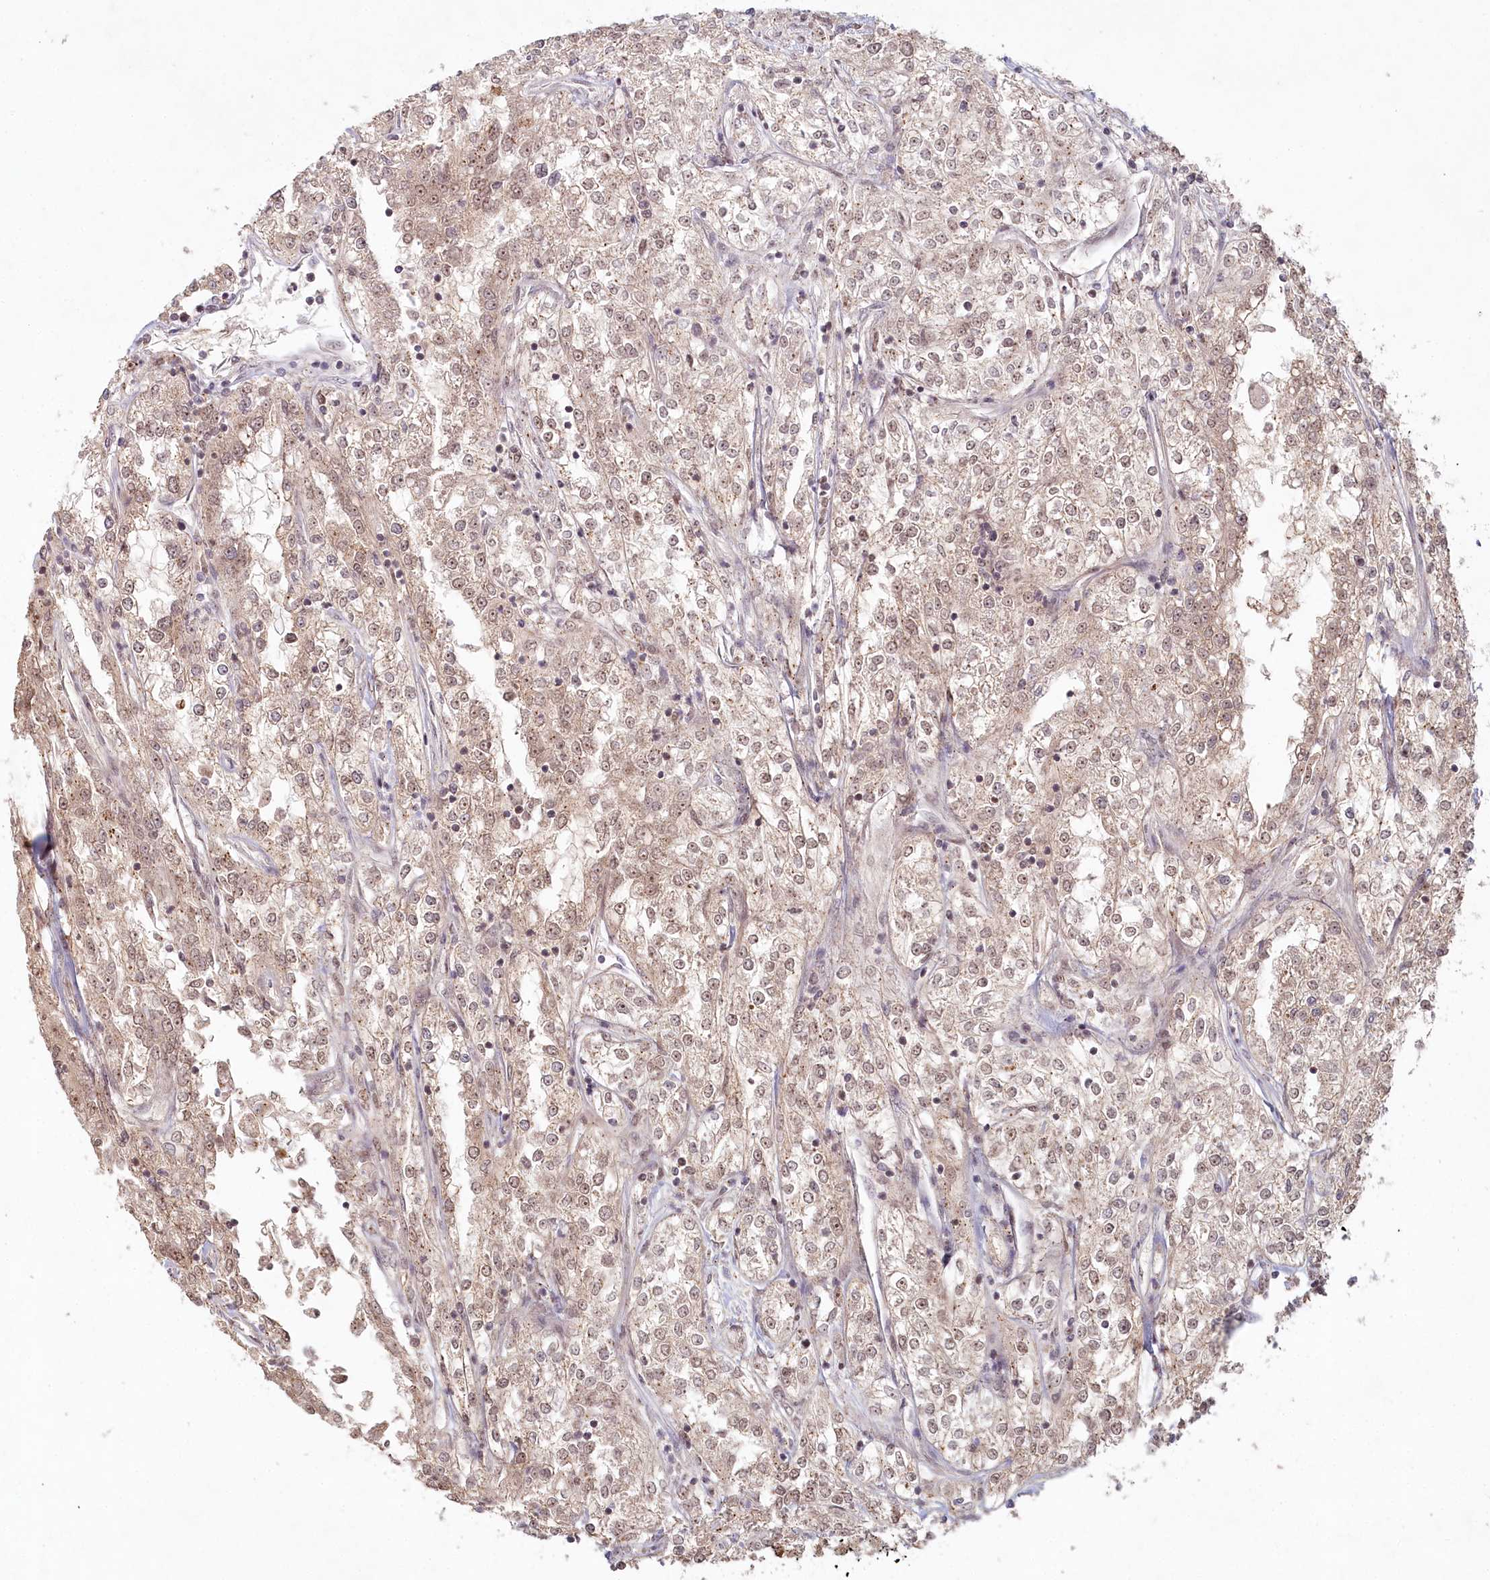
{"staining": {"intensity": "weak", "quantity": "25%-75%", "location": "cytoplasmic/membranous,nuclear"}, "tissue": "renal cancer", "cell_type": "Tumor cells", "image_type": "cancer", "snomed": [{"axis": "morphology", "description": "Adenocarcinoma, NOS"}, {"axis": "topography", "description": "Kidney"}], "caption": "Renal cancer tissue reveals weak cytoplasmic/membranous and nuclear expression in about 25%-75% of tumor cells (DAB (3,3'-diaminobenzidine) IHC, brown staining for protein, blue staining for nuclei).", "gene": "WAPL", "patient": {"sex": "female", "age": 52}}